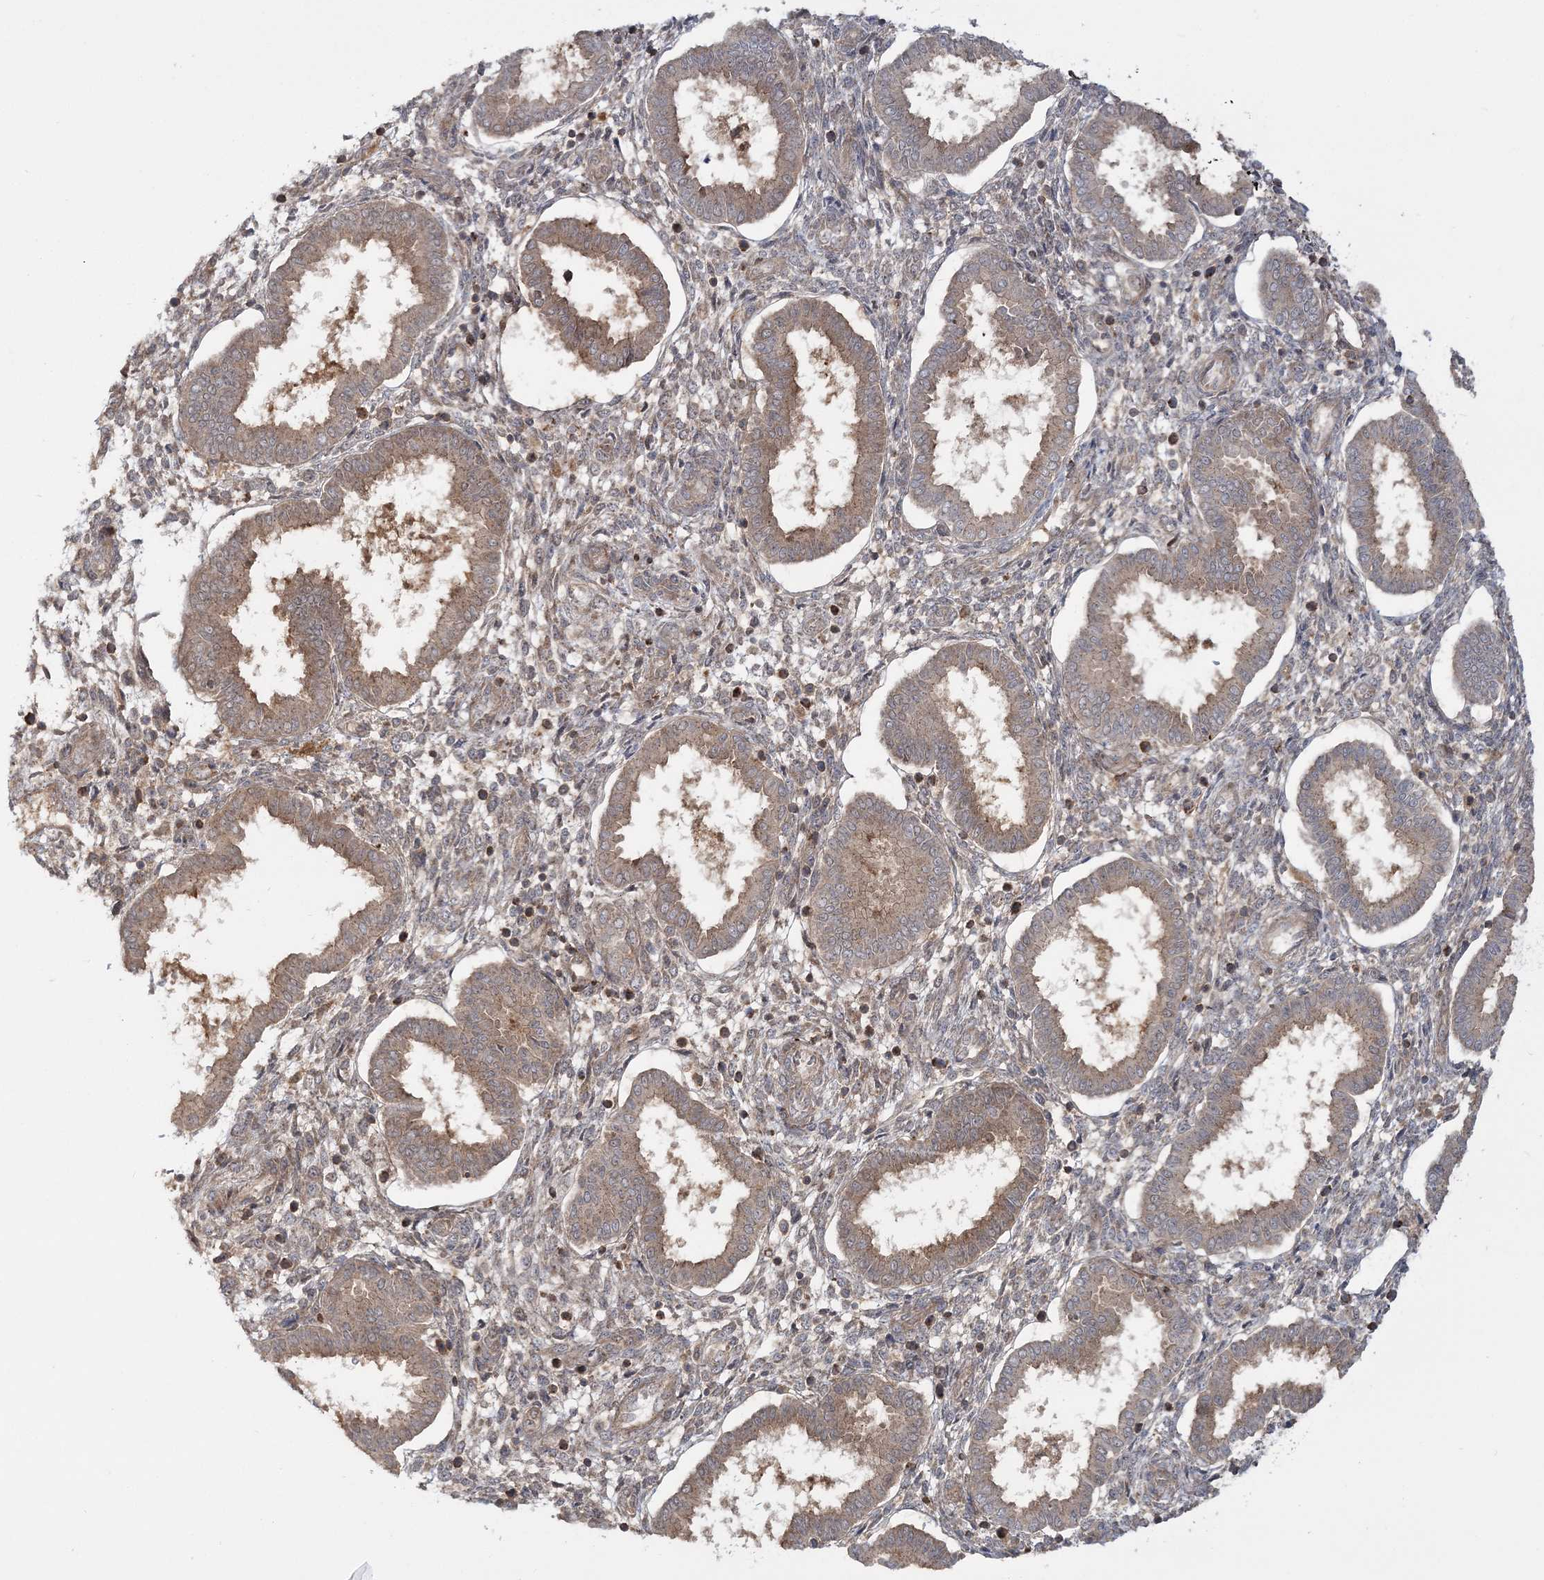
{"staining": {"intensity": "negative", "quantity": "none", "location": "none"}, "tissue": "endometrium", "cell_type": "Cells in endometrial stroma", "image_type": "normal", "snomed": [{"axis": "morphology", "description": "Normal tissue, NOS"}, {"axis": "topography", "description": "Endometrium"}], "caption": "IHC of unremarkable endometrium shows no positivity in cells in endometrial stroma.", "gene": "MOCS2", "patient": {"sex": "female", "age": 24}}